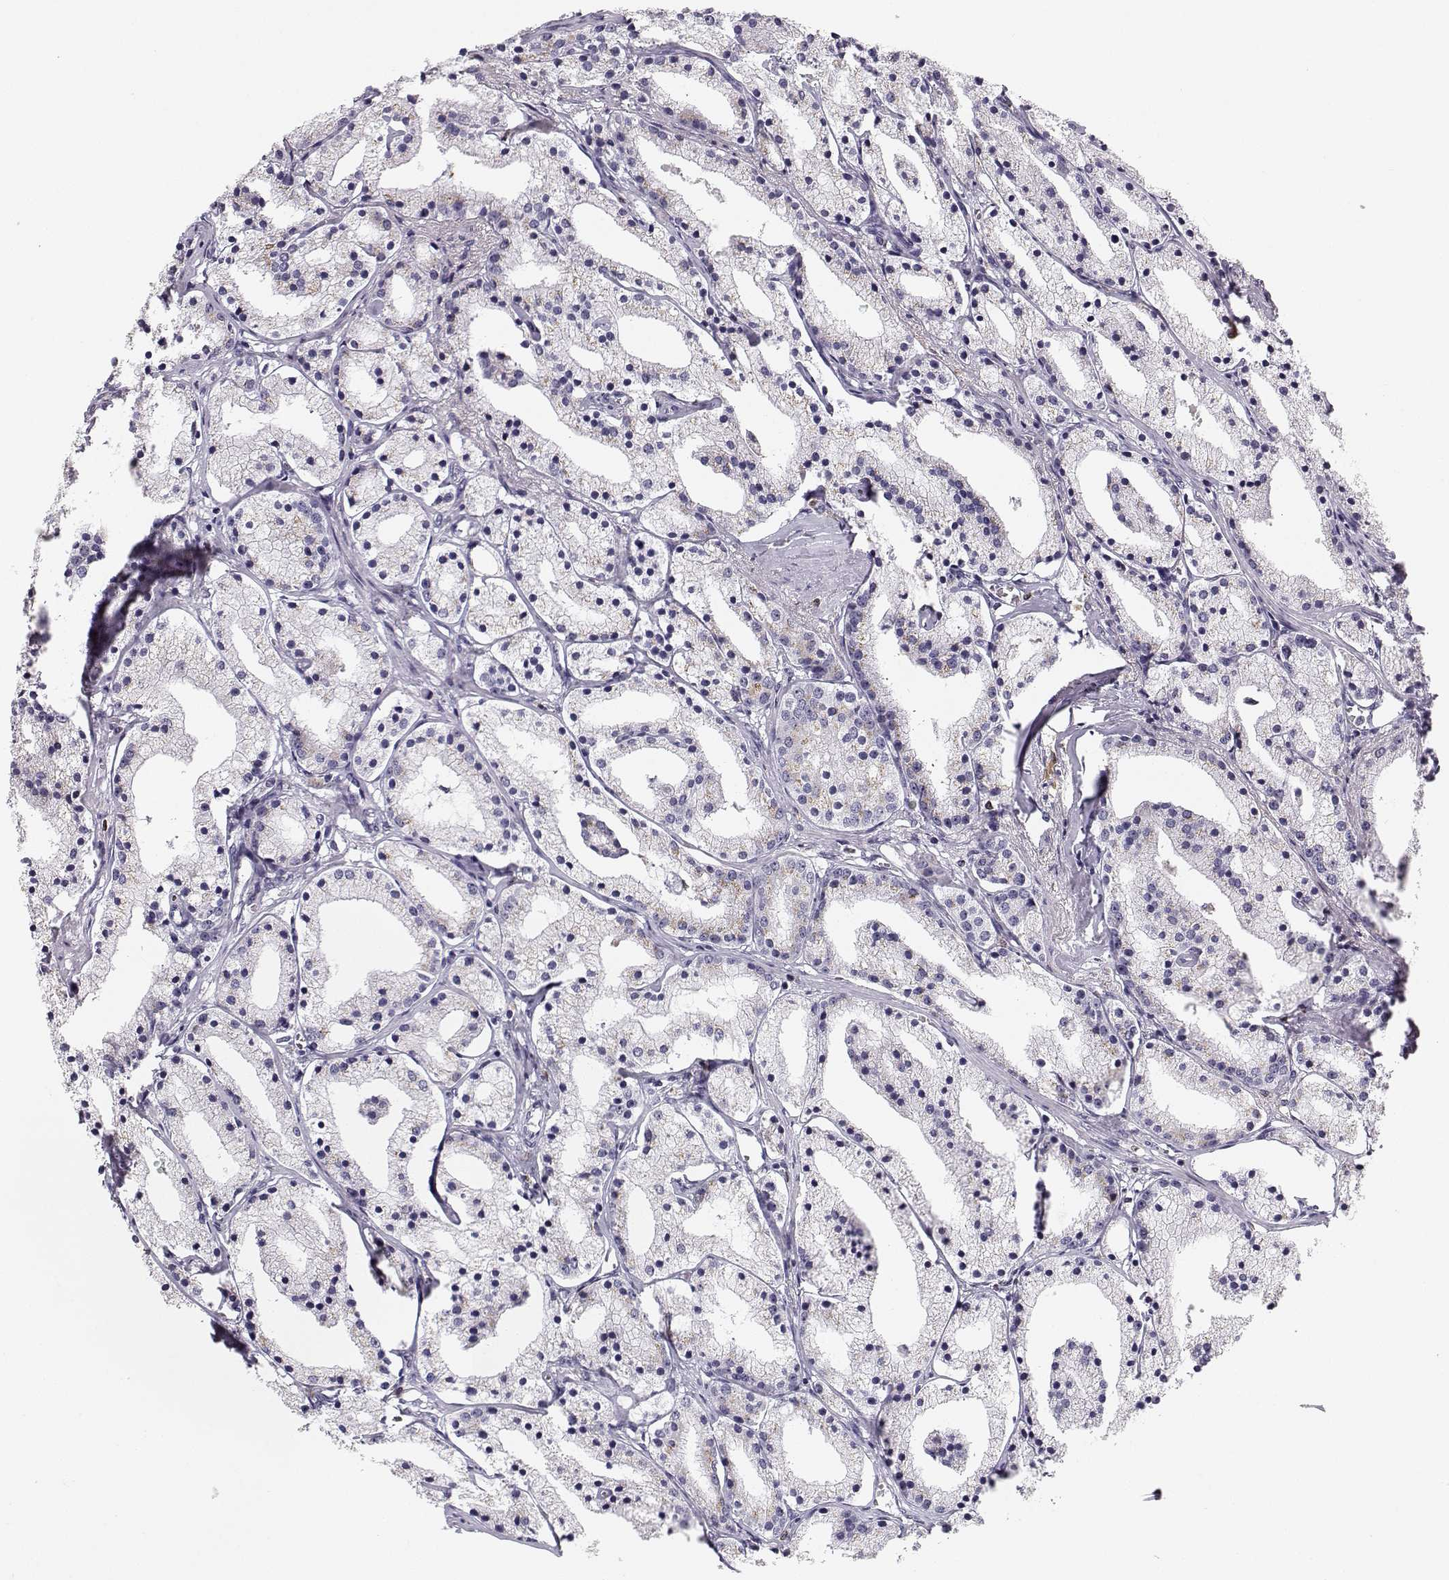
{"staining": {"intensity": "weak", "quantity": "<25%", "location": "cytoplasmic/membranous"}, "tissue": "prostate cancer", "cell_type": "Tumor cells", "image_type": "cancer", "snomed": [{"axis": "morphology", "description": "Adenocarcinoma, NOS"}, {"axis": "topography", "description": "Prostate"}], "caption": "The histopathology image shows no staining of tumor cells in prostate cancer (adenocarcinoma).", "gene": "HTR7", "patient": {"sex": "male", "age": 69}}